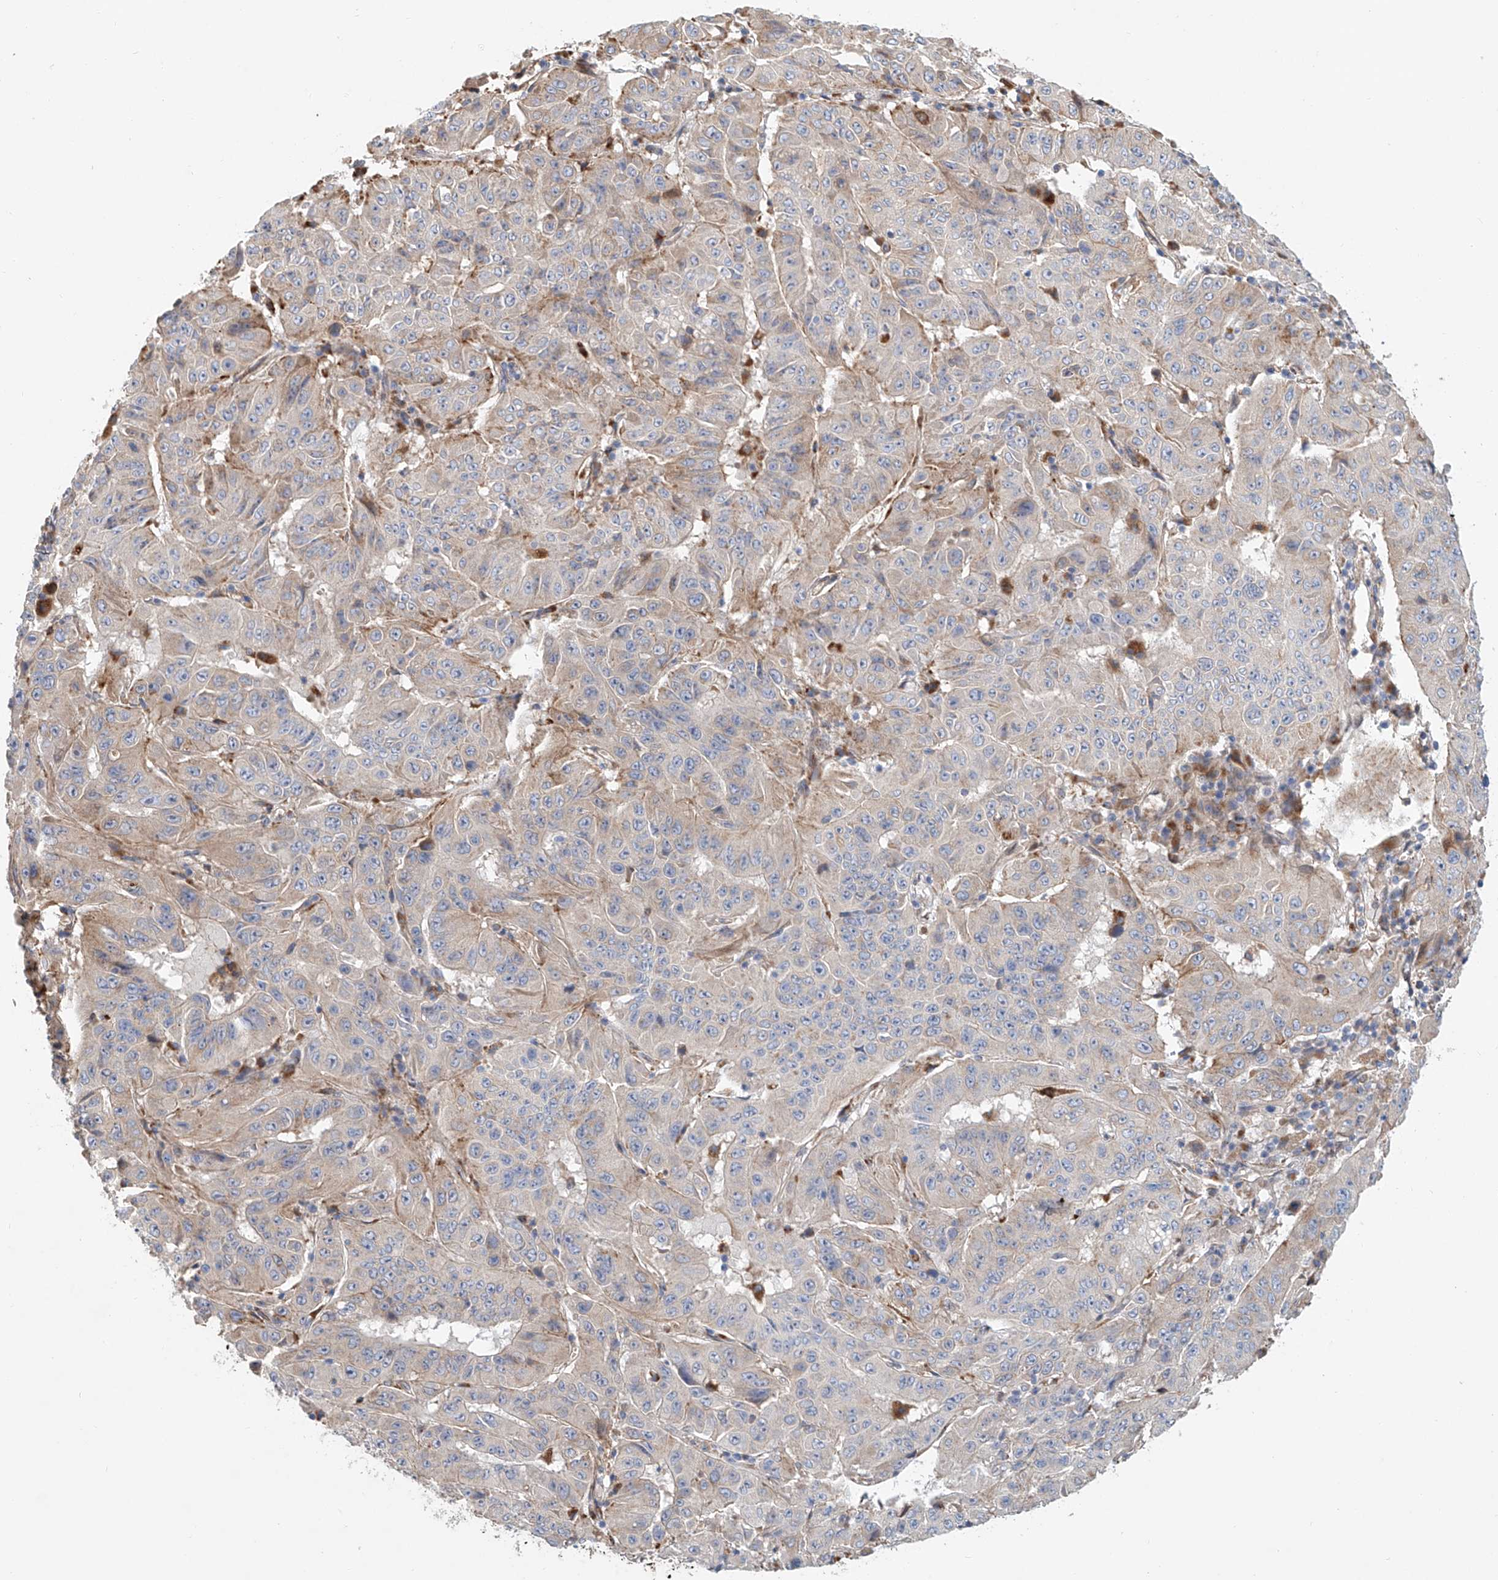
{"staining": {"intensity": "weak", "quantity": "<25%", "location": "cytoplasmic/membranous"}, "tissue": "pancreatic cancer", "cell_type": "Tumor cells", "image_type": "cancer", "snomed": [{"axis": "morphology", "description": "Adenocarcinoma, NOS"}, {"axis": "topography", "description": "Pancreas"}], "caption": "This is an immunohistochemistry (IHC) image of human pancreatic cancer (adenocarcinoma). There is no positivity in tumor cells.", "gene": "HGSNAT", "patient": {"sex": "male", "age": 63}}